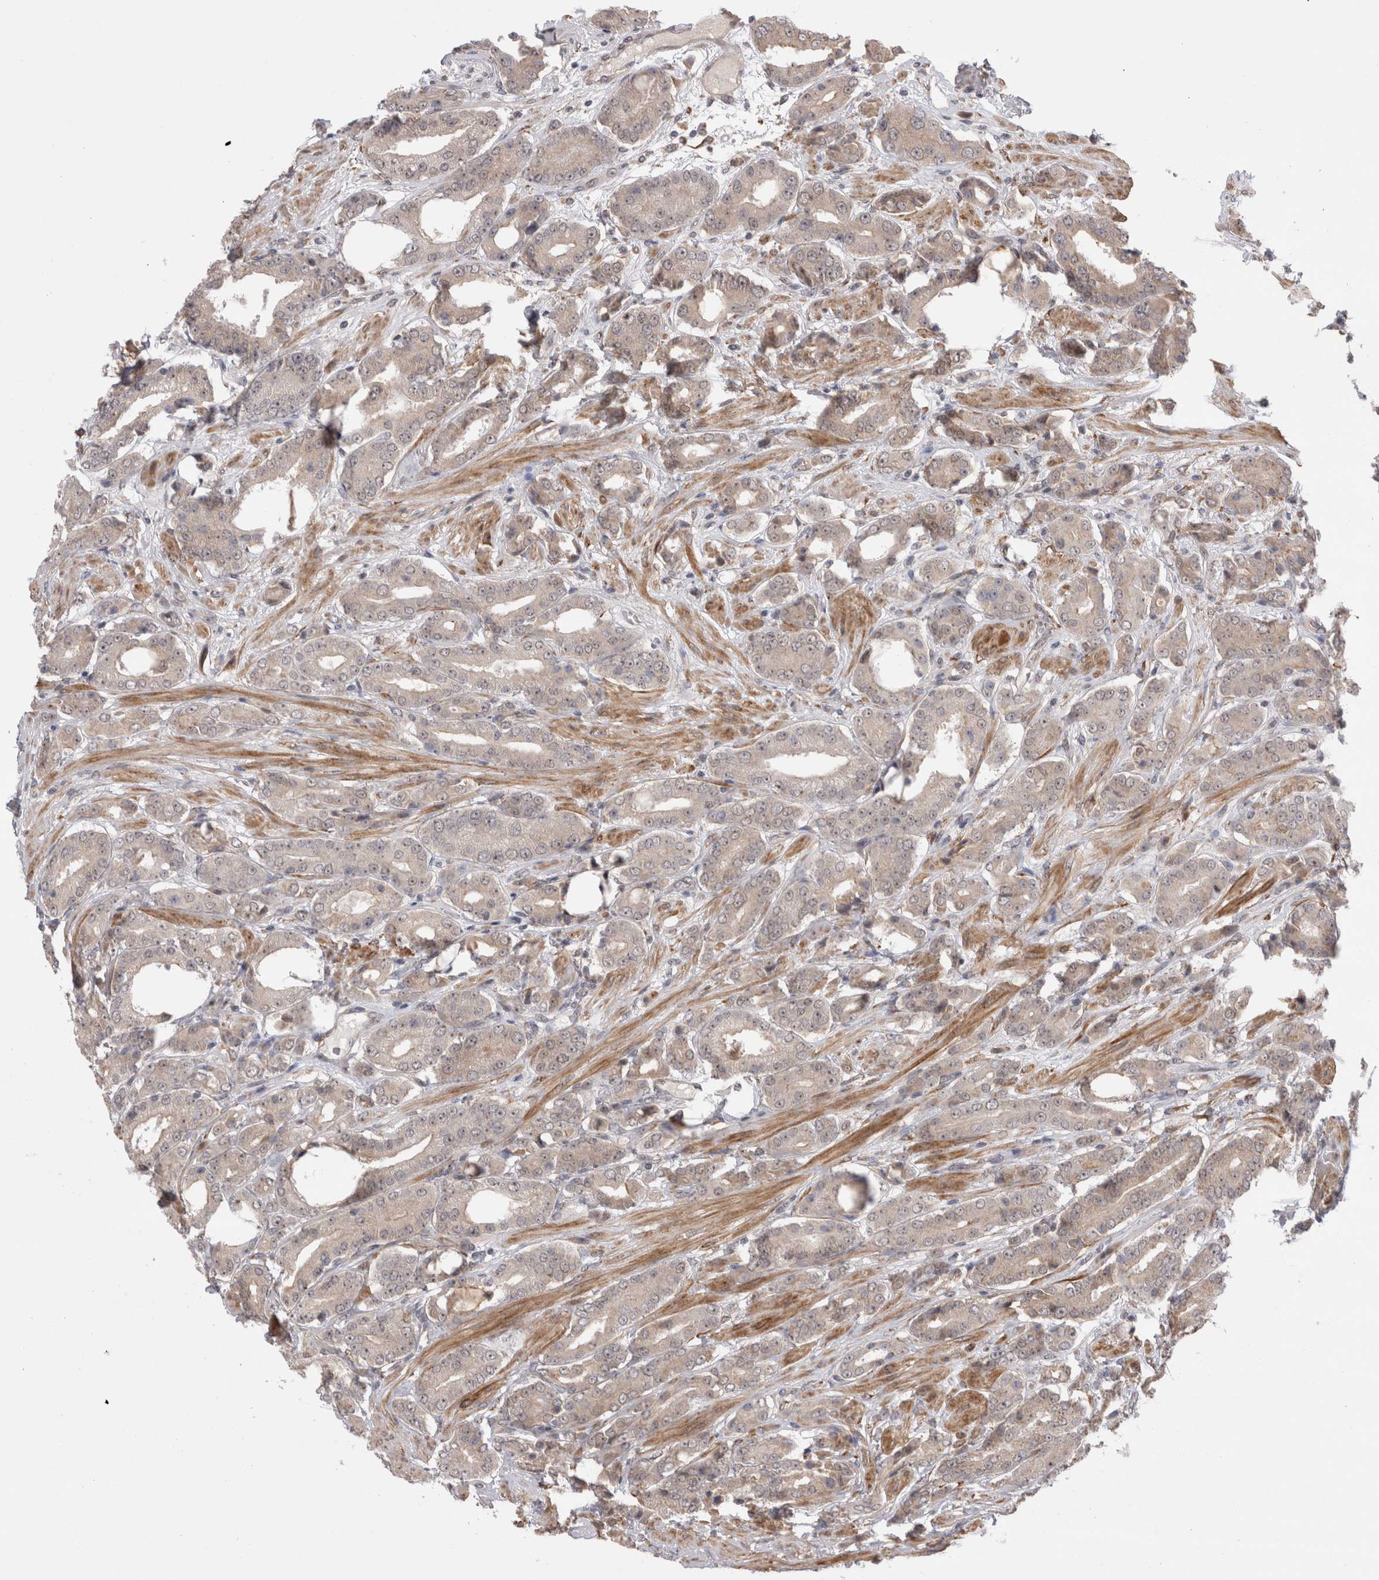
{"staining": {"intensity": "weak", "quantity": "25%-75%", "location": "cytoplasmic/membranous,nuclear"}, "tissue": "prostate cancer", "cell_type": "Tumor cells", "image_type": "cancer", "snomed": [{"axis": "morphology", "description": "Adenocarcinoma, High grade"}, {"axis": "topography", "description": "Prostate"}], "caption": "Prostate cancer (high-grade adenocarcinoma) stained with a brown dye shows weak cytoplasmic/membranous and nuclear positive expression in about 25%-75% of tumor cells.", "gene": "EXOSC4", "patient": {"sex": "male", "age": 71}}